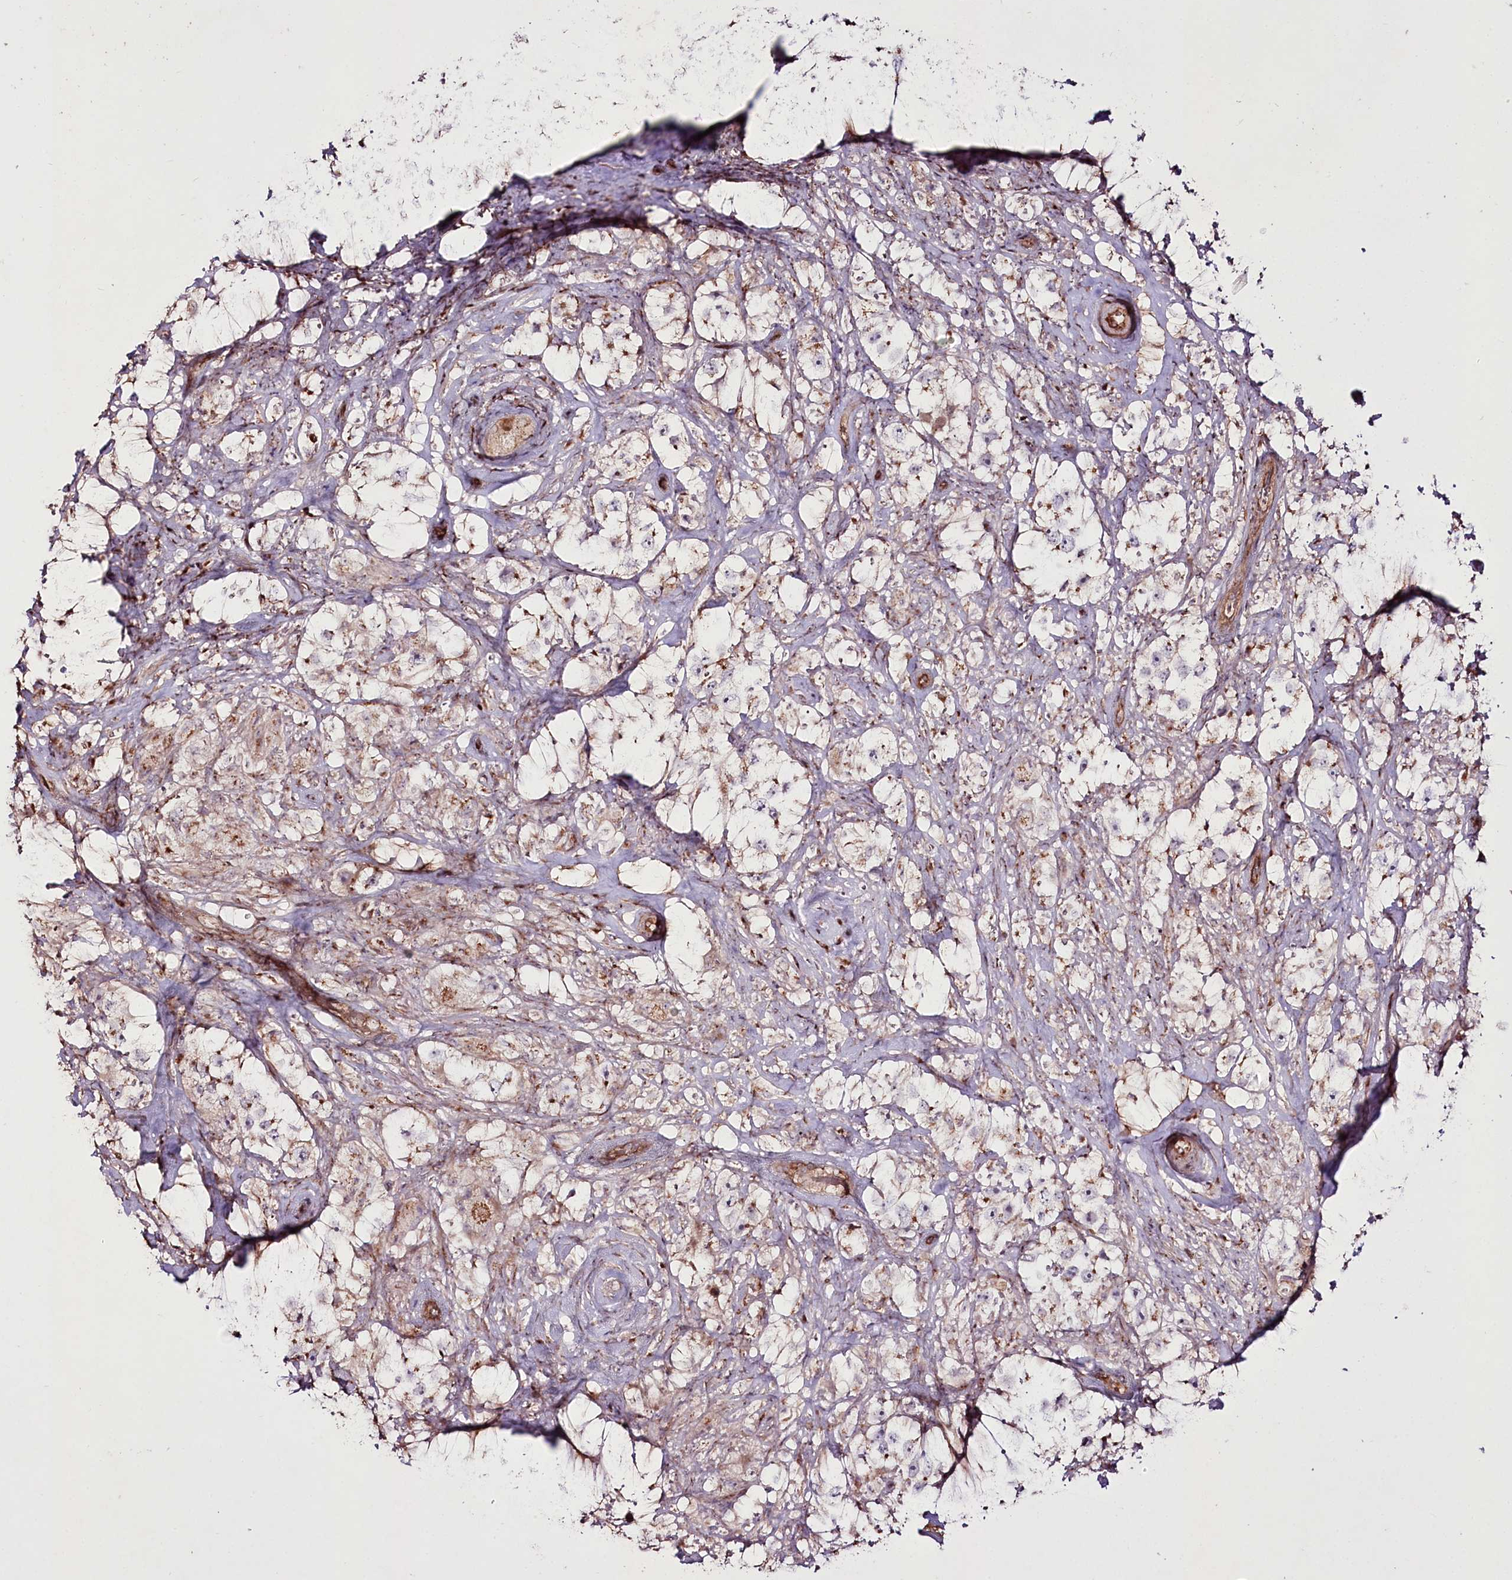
{"staining": {"intensity": "moderate", "quantity": ">75%", "location": "cytoplasmic/membranous"}, "tissue": "testis cancer", "cell_type": "Tumor cells", "image_type": "cancer", "snomed": [{"axis": "morphology", "description": "Seminoma, NOS"}, {"axis": "topography", "description": "Testis"}], "caption": "Immunohistochemical staining of testis cancer exhibits moderate cytoplasmic/membranous protein staining in about >75% of tumor cells.", "gene": "REXO2", "patient": {"sex": "male", "age": 49}}